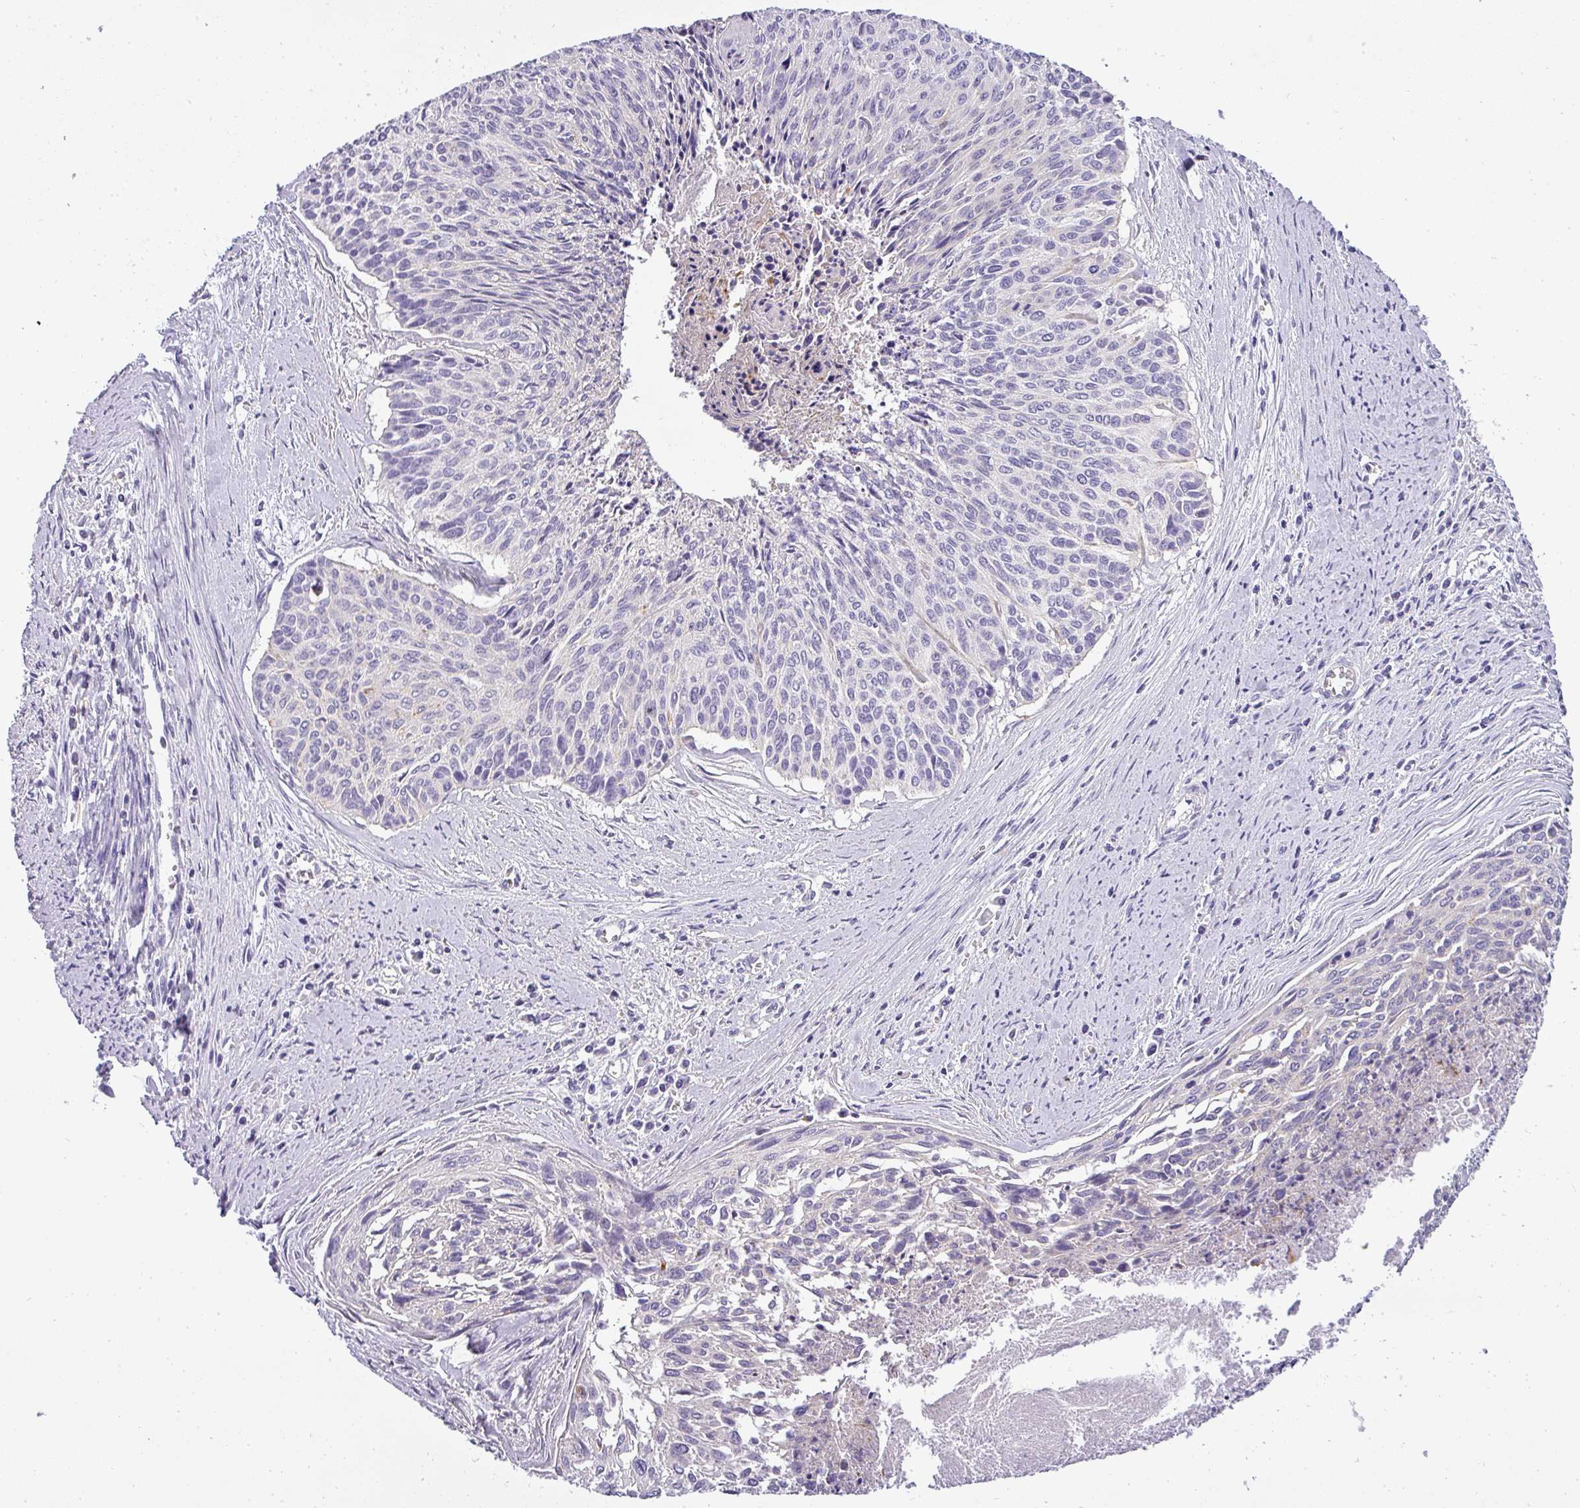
{"staining": {"intensity": "negative", "quantity": "none", "location": "none"}, "tissue": "cervical cancer", "cell_type": "Tumor cells", "image_type": "cancer", "snomed": [{"axis": "morphology", "description": "Squamous cell carcinoma, NOS"}, {"axis": "topography", "description": "Cervix"}], "caption": "Tumor cells show no significant staining in cervical cancer.", "gene": "ATP6V1D", "patient": {"sex": "female", "age": 55}}